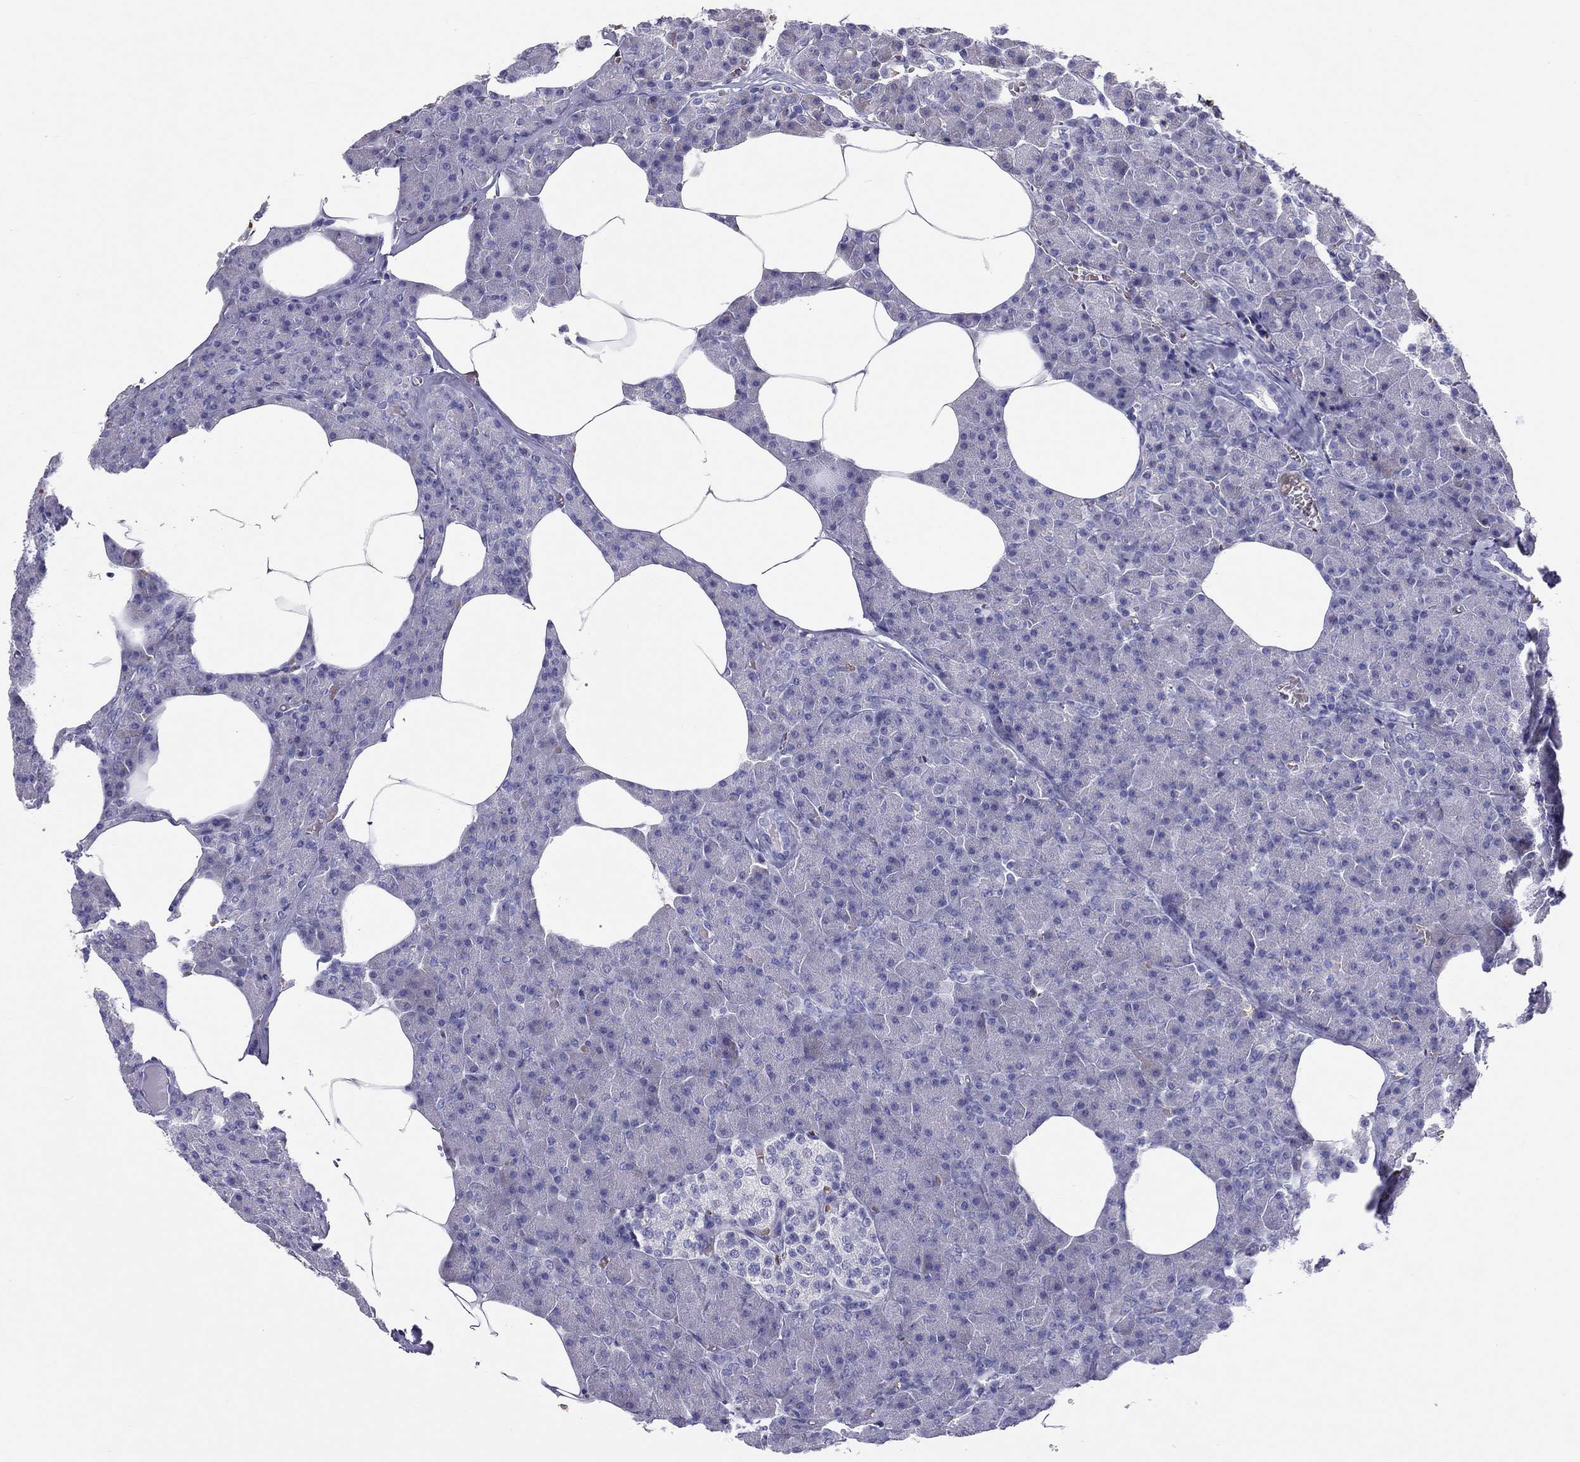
{"staining": {"intensity": "negative", "quantity": "none", "location": "none"}, "tissue": "pancreas", "cell_type": "Exocrine glandular cells", "image_type": "normal", "snomed": [{"axis": "morphology", "description": "Normal tissue, NOS"}, {"axis": "topography", "description": "Pancreas"}], "caption": "Immunohistochemistry micrograph of unremarkable pancreas: pancreas stained with DAB (3,3'-diaminobenzidine) reveals no significant protein staining in exocrine glandular cells.", "gene": "FRMD1", "patient": {"sex": "female", "age": 45}}